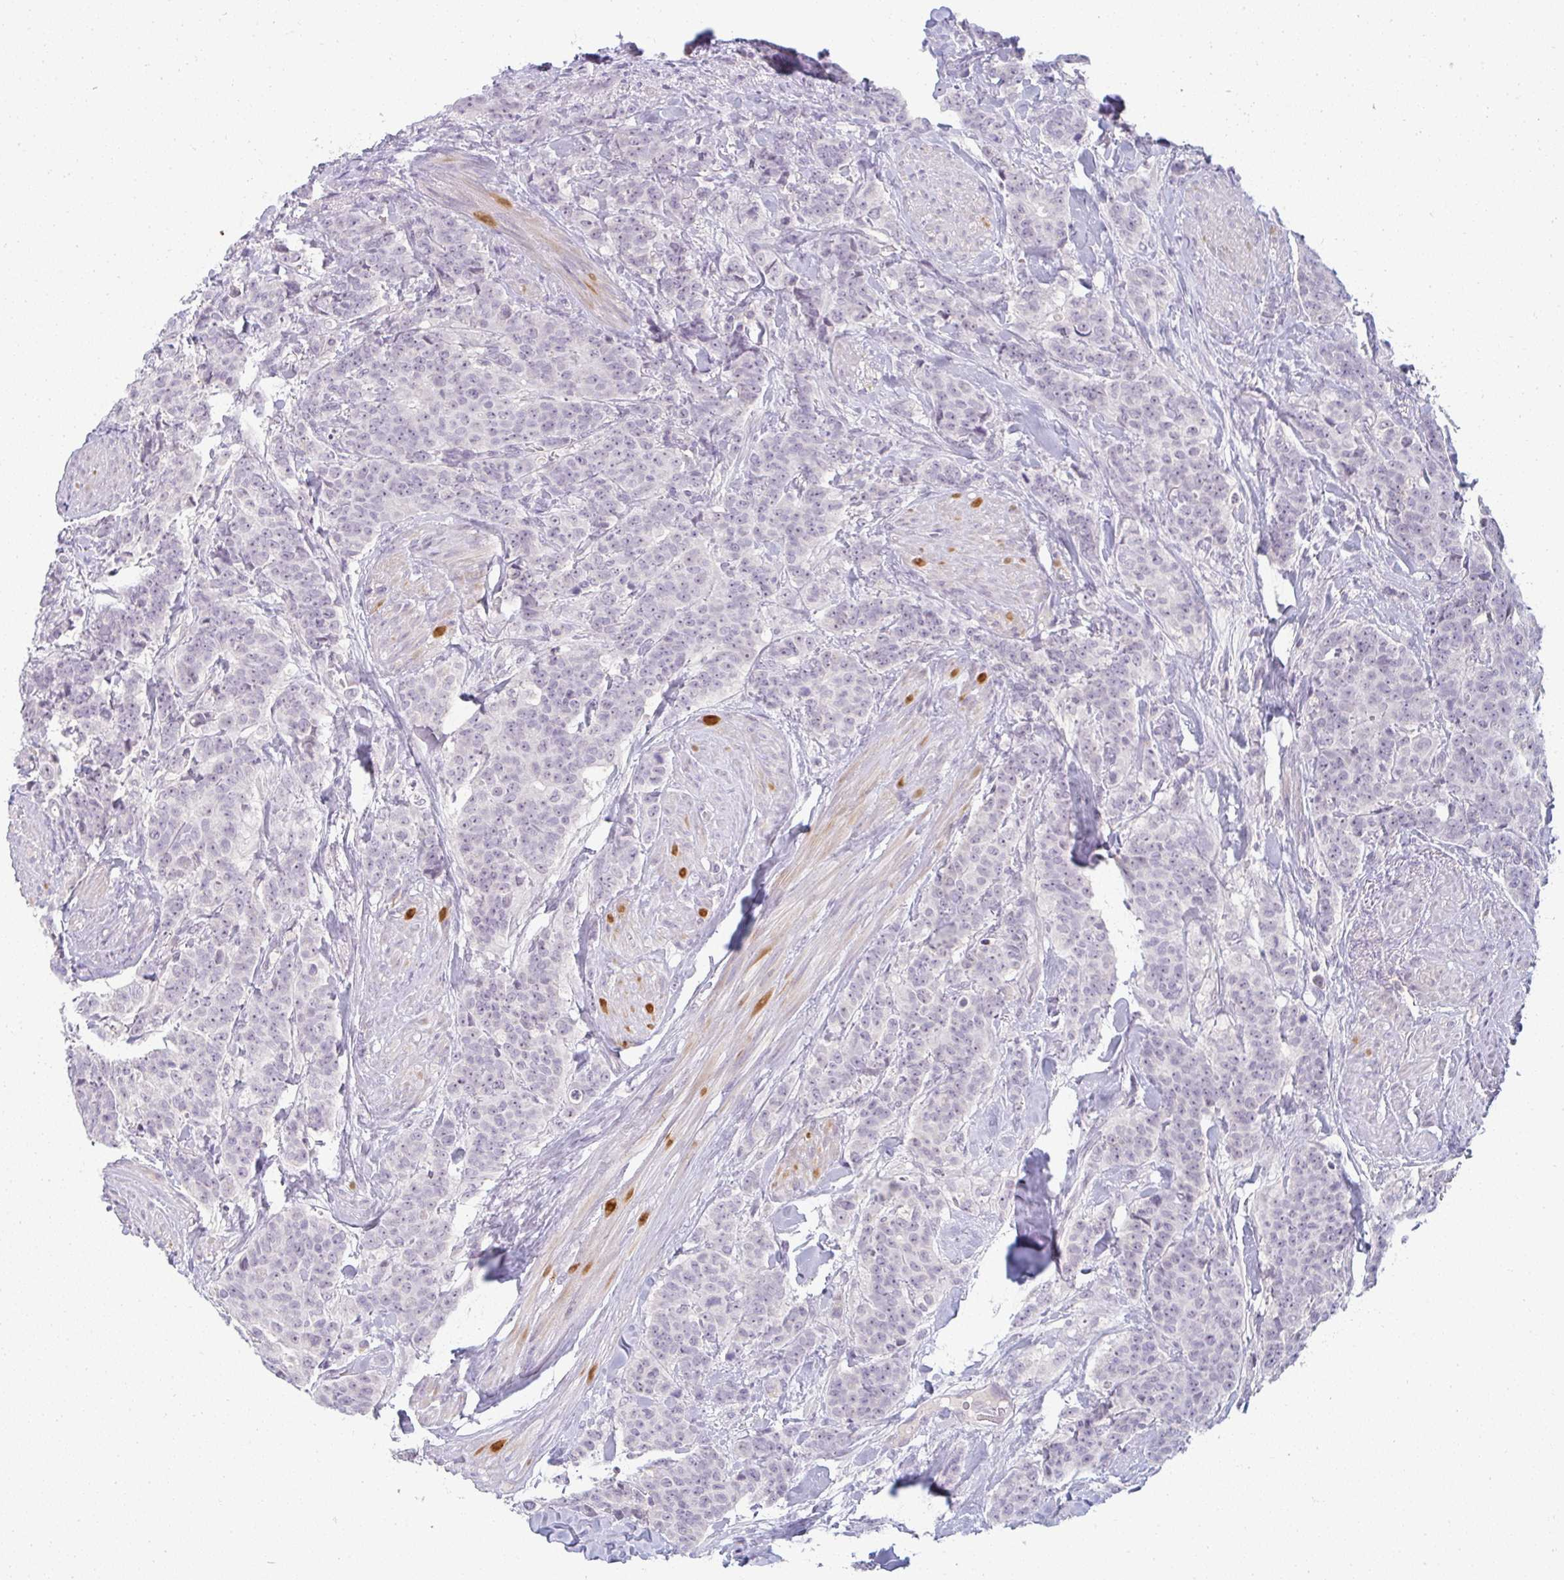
{"staining": {"intensity": "negative", "quantity": "none", "location": "none"}, "tissue": "breast cancer", "cell_type": "Tumor cells", "image_type": "cancer", "snomed": [{"axis": "morphology", "description": "Duct carcinoma"}, {"axis": "topography", "description": "Breast"}], "caption": "Immunohistochemistry of breast intraductal carcinoma displays no positivity in tumor cells. The staining was performed using DAB (3,3'-diaminobenzidine) to visualize the protein expression in brown, while the nuclei were stained in blue with hematoxylin (Magnification: 20x).", "gene": "PPFIA4", "patient": {"sex": "female", "age": 40}}